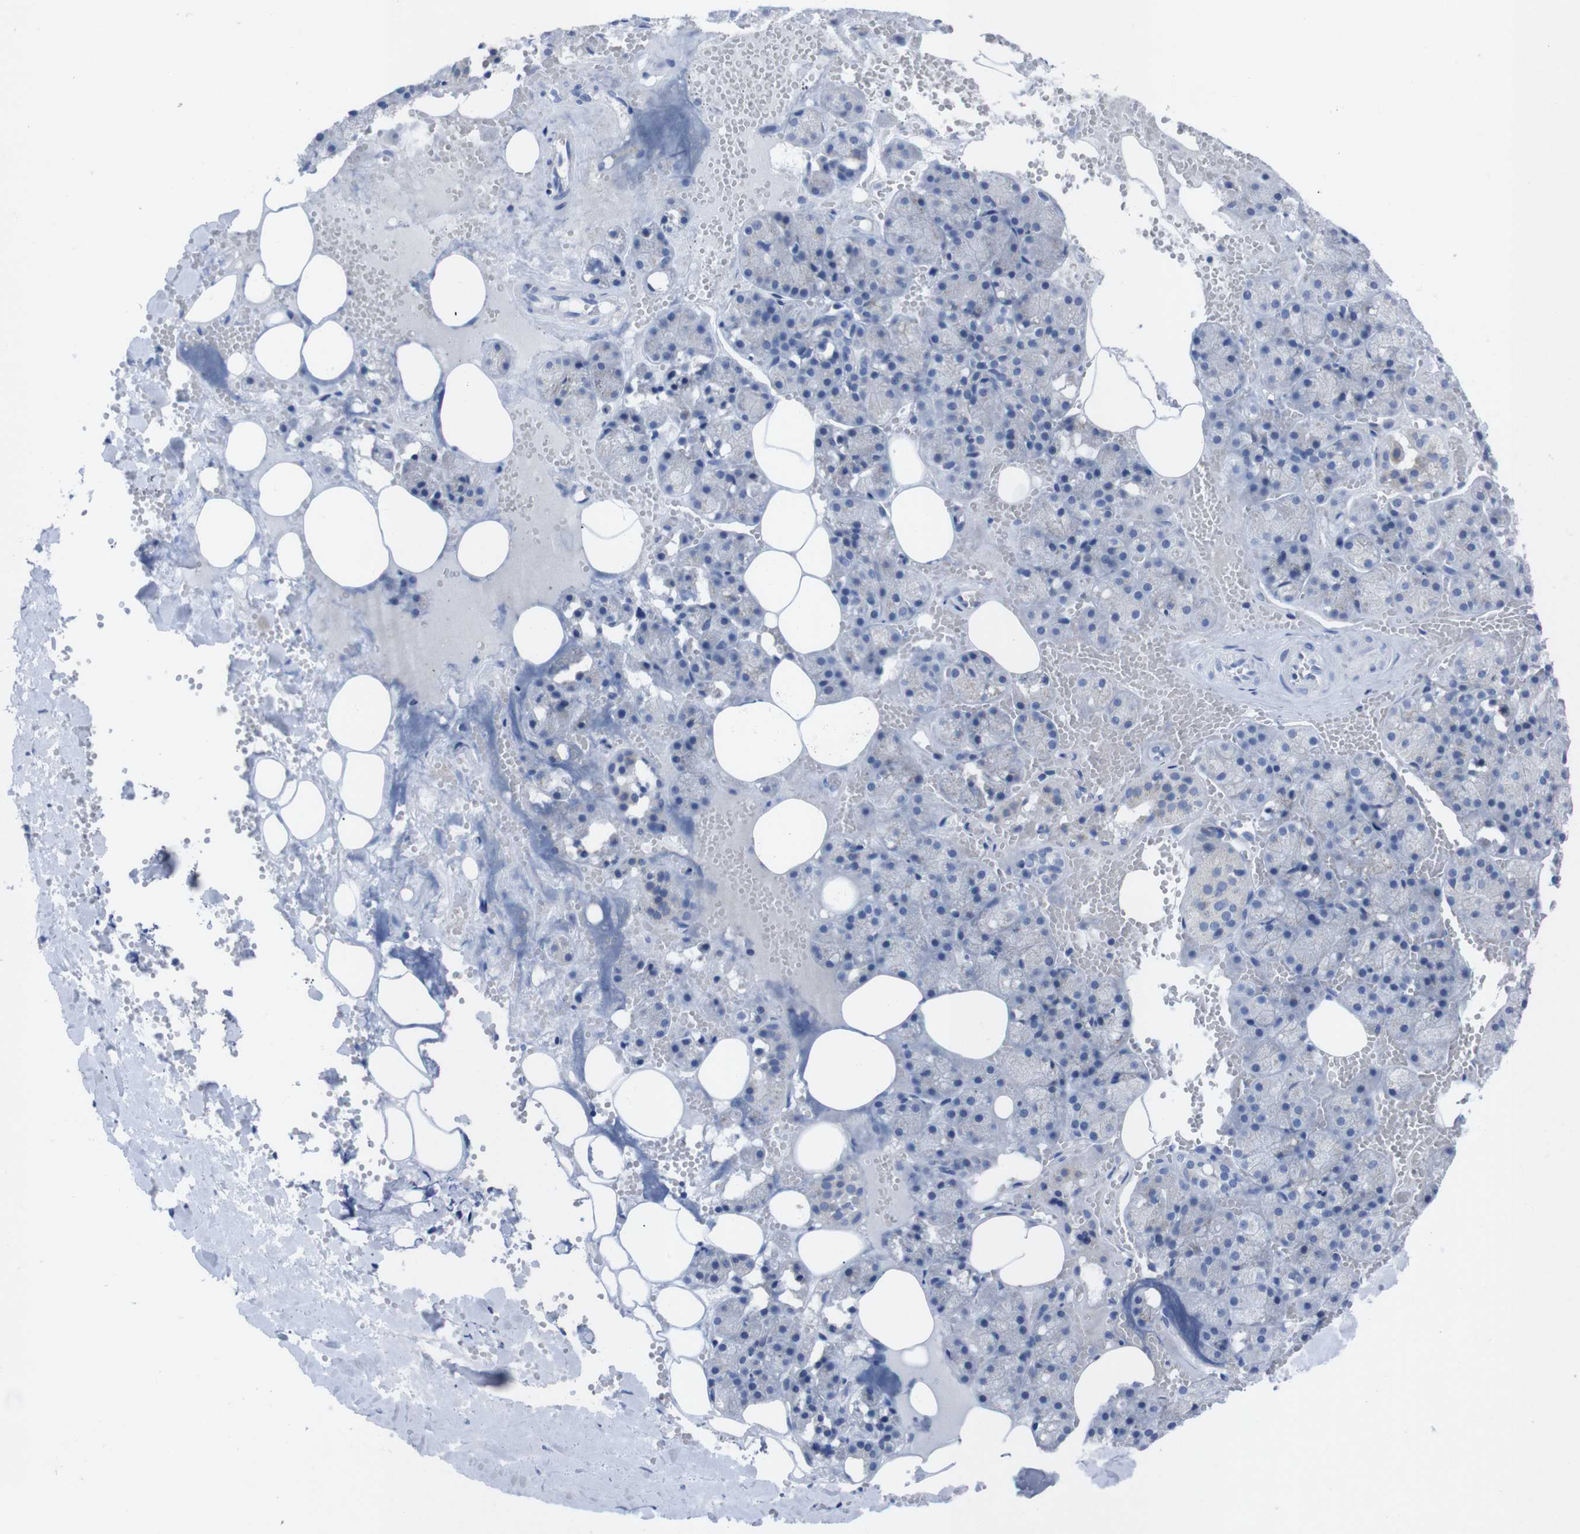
{"staining": {"intensity": "negative", "quantity": "none", "location": "none"}, "tissue": "salivary gland", "cell_type": "Glandular cells", "image_type": "normal", "snomed": [{"axis": "morphology", "description": "Normal tissue, NOS"}, {"axis": "topography", "description": "Salivary gland"}], "caption": "Image shows no protein staining in glandular cells of unremarkable salivary gland.", "gene": "IRF4", "patient": {"sex": "male", "age": 62}}